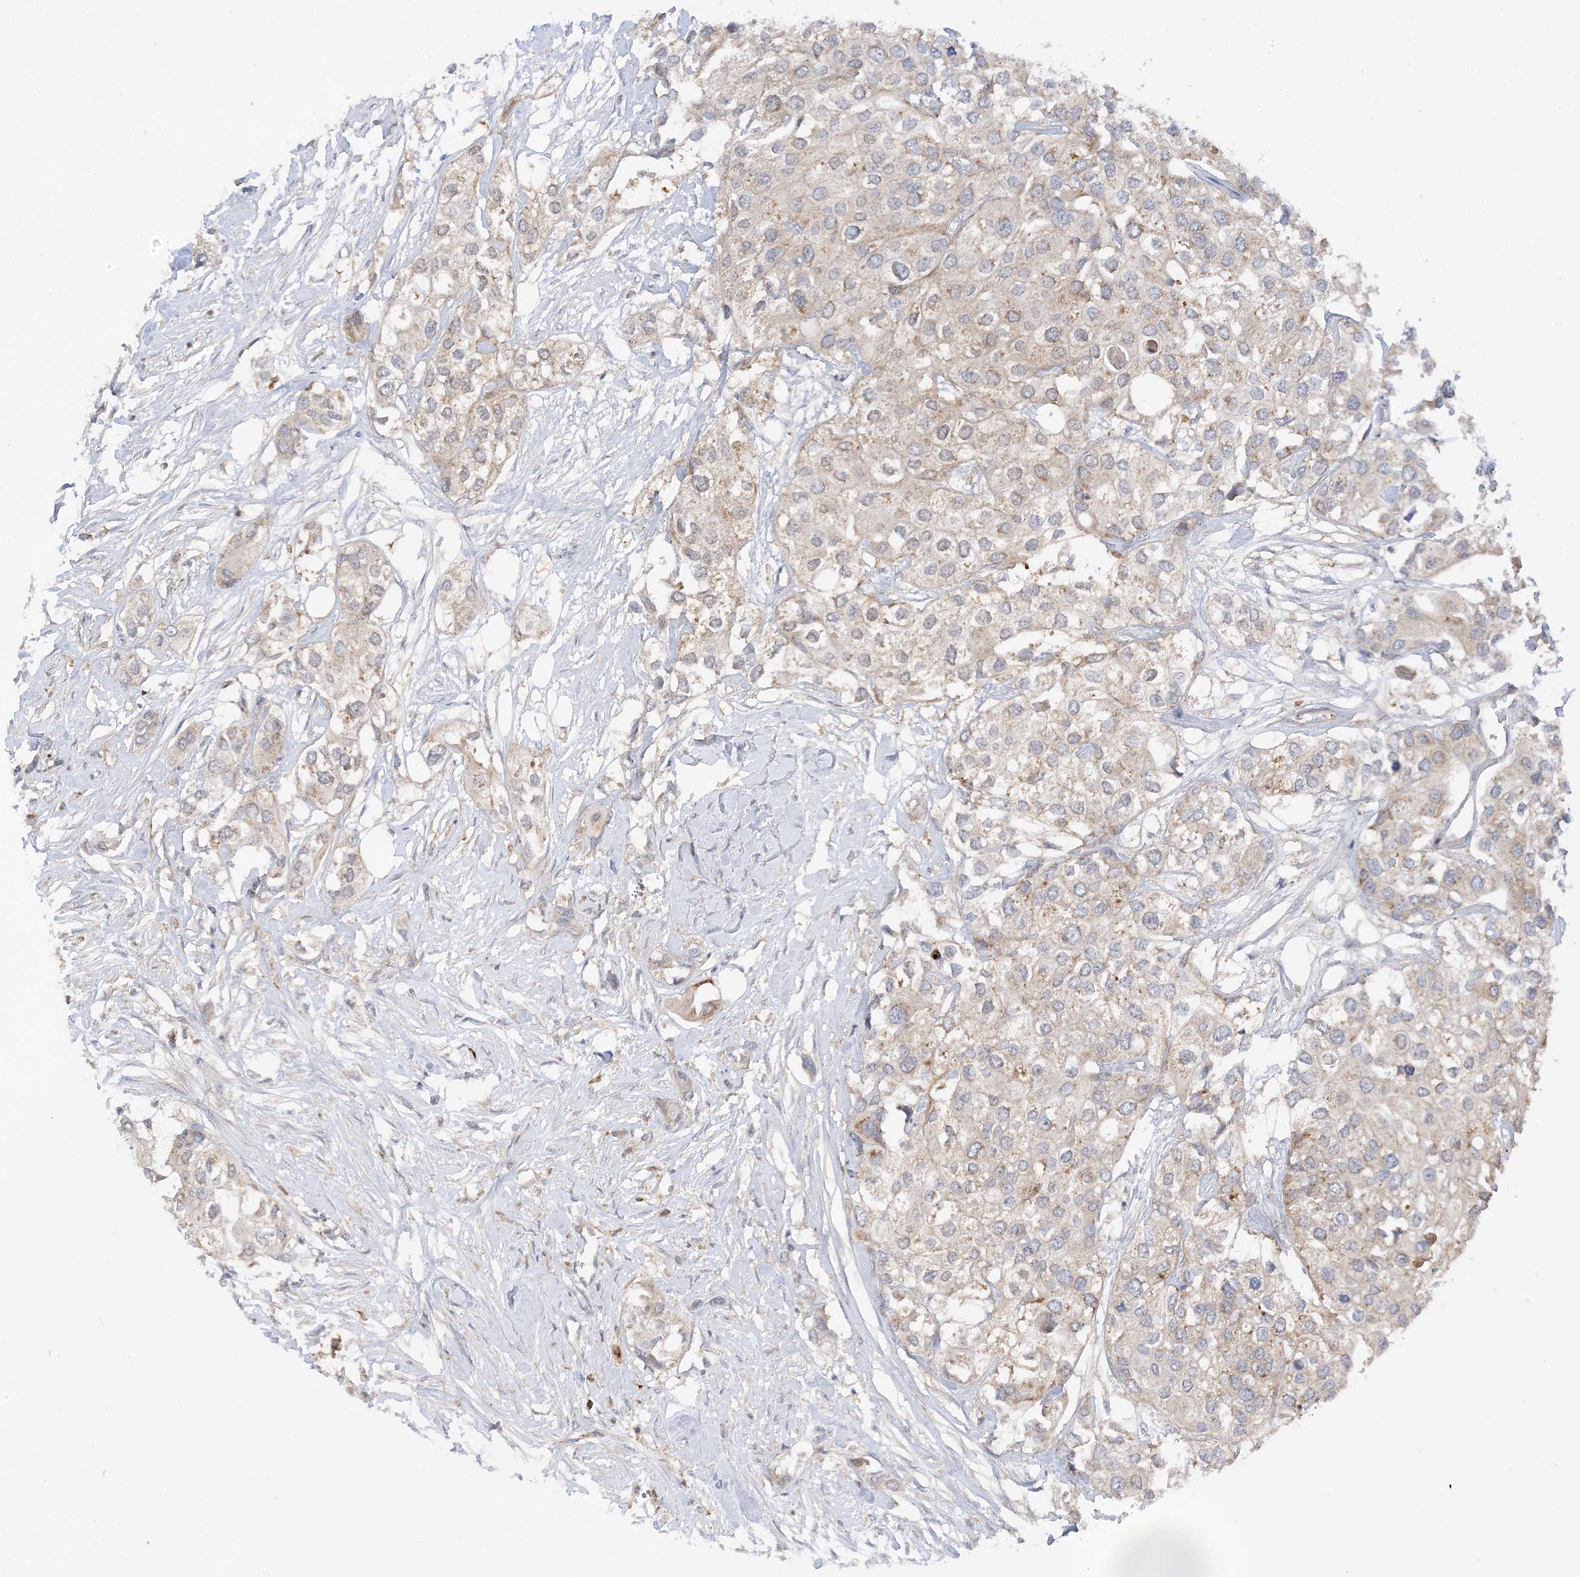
{"staining": {"intensity": "weak", "quantity": "<25%", "location": "cytoplasmic/membranous"}, "tissue": "urothelial cancer", "cell_type": "Tumor cells", "image_type": "cancer", "snomed": [{"axis": "morphology", "description": "Urothelial carcinoma, High grade"}, {"axis": "topography", "description": "Urinary bladder"}], "caption": "Protein analysis of urothelial carcinoma (high-grade) displays no significant expression in tumor cells. (Immunohistochemistry (ihc), brightfield microscopy, high magnification).", "gene": "PHACTR2", "patient": {"sex": "male", "age": 64}}